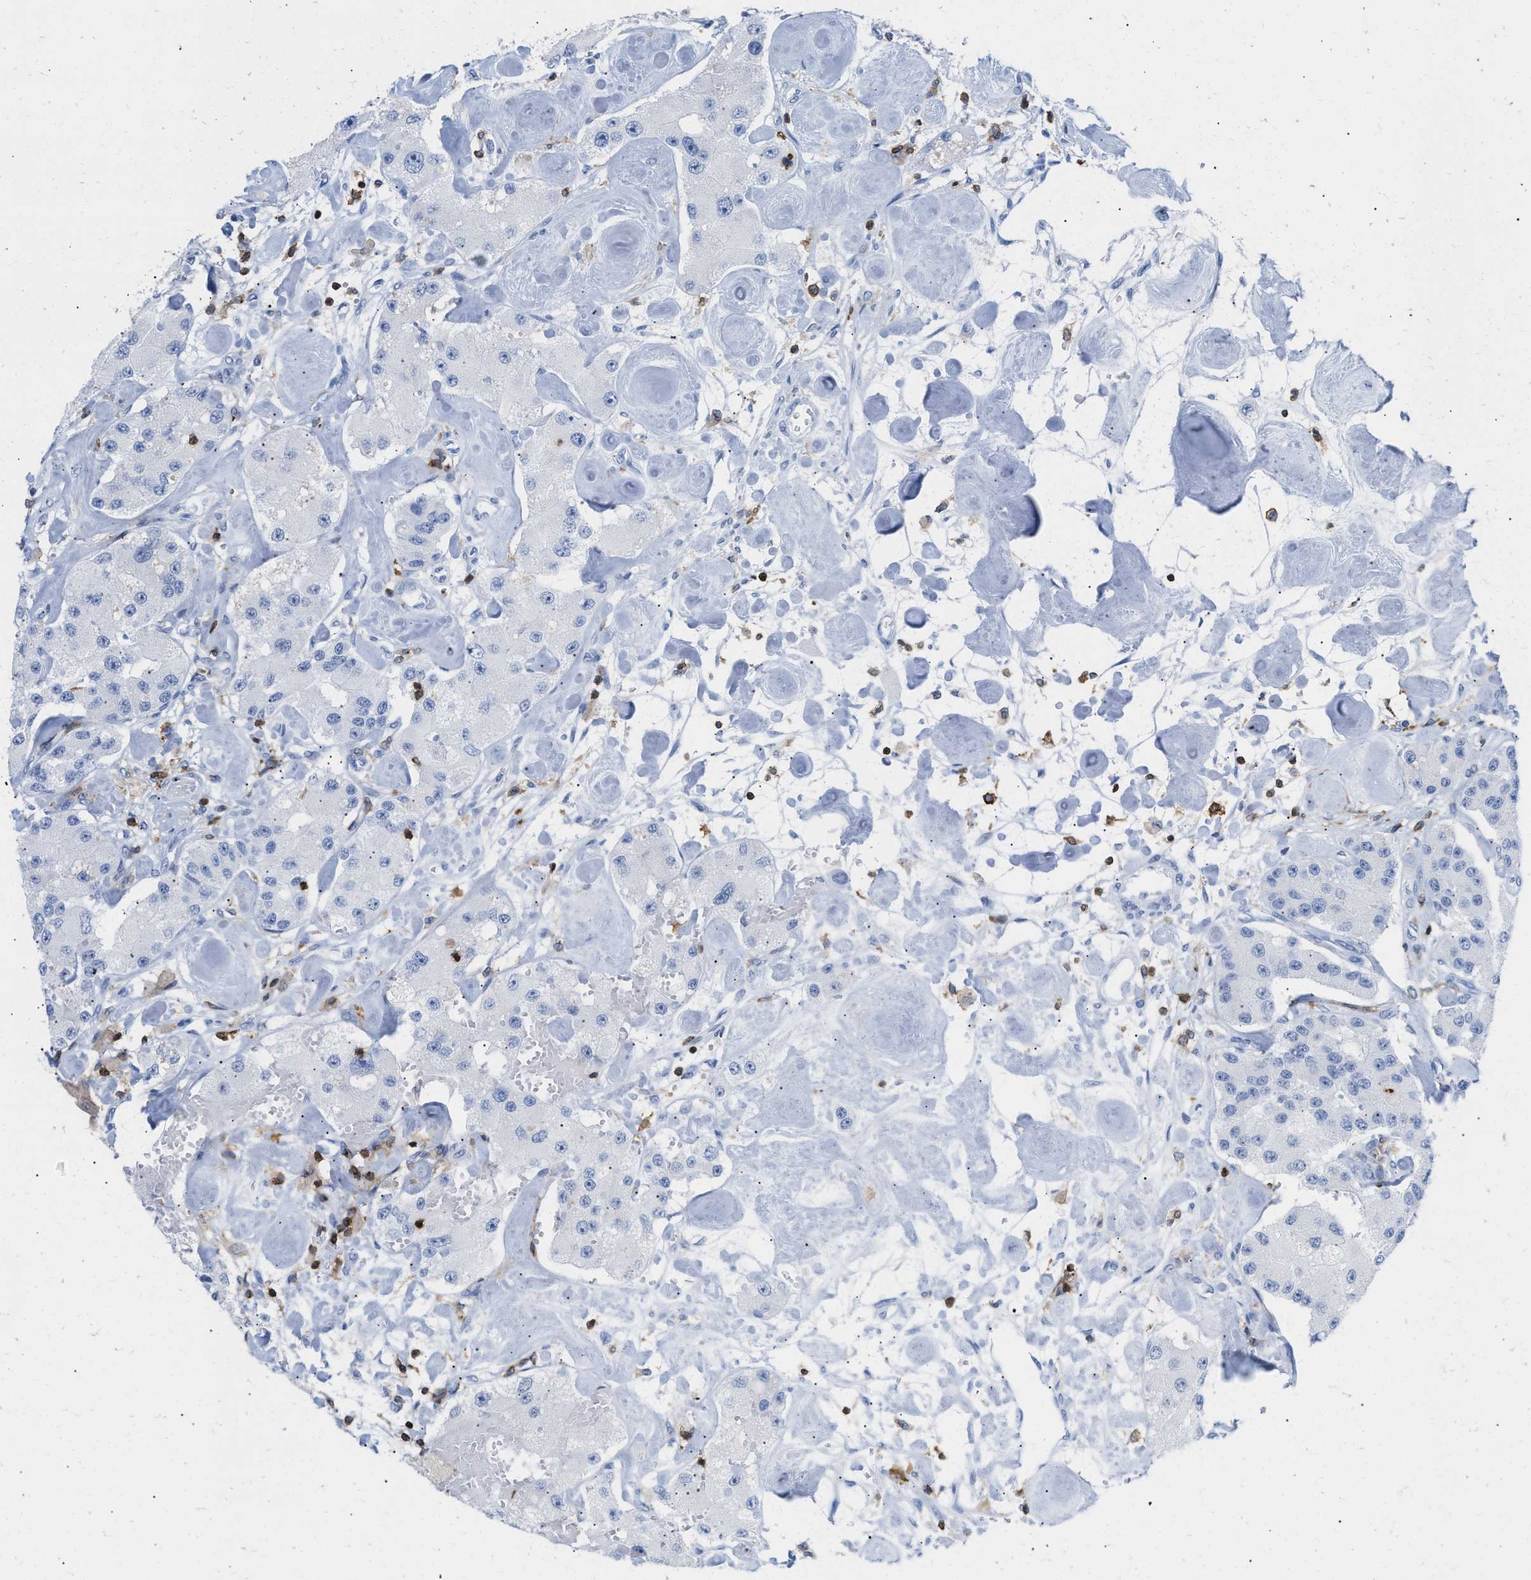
{"staining": {"intensity": "negative", "quantity": "none", "location": "none"}, "tissue": "carcinoid", "cell_type": "Tumor cells", "image_type": "cancer", "snomed": [{"axis": "morphology", "description": "Carcinoid, malignant, NOS"}, {"axis": "topography", "description": "Pancreas"}], "caption": "Immunohistochemical staining of carcinoid reveals no significant staining in tumor cells.", "gene": "LCP1", "patient": {"sex": "male", "age": 41}}